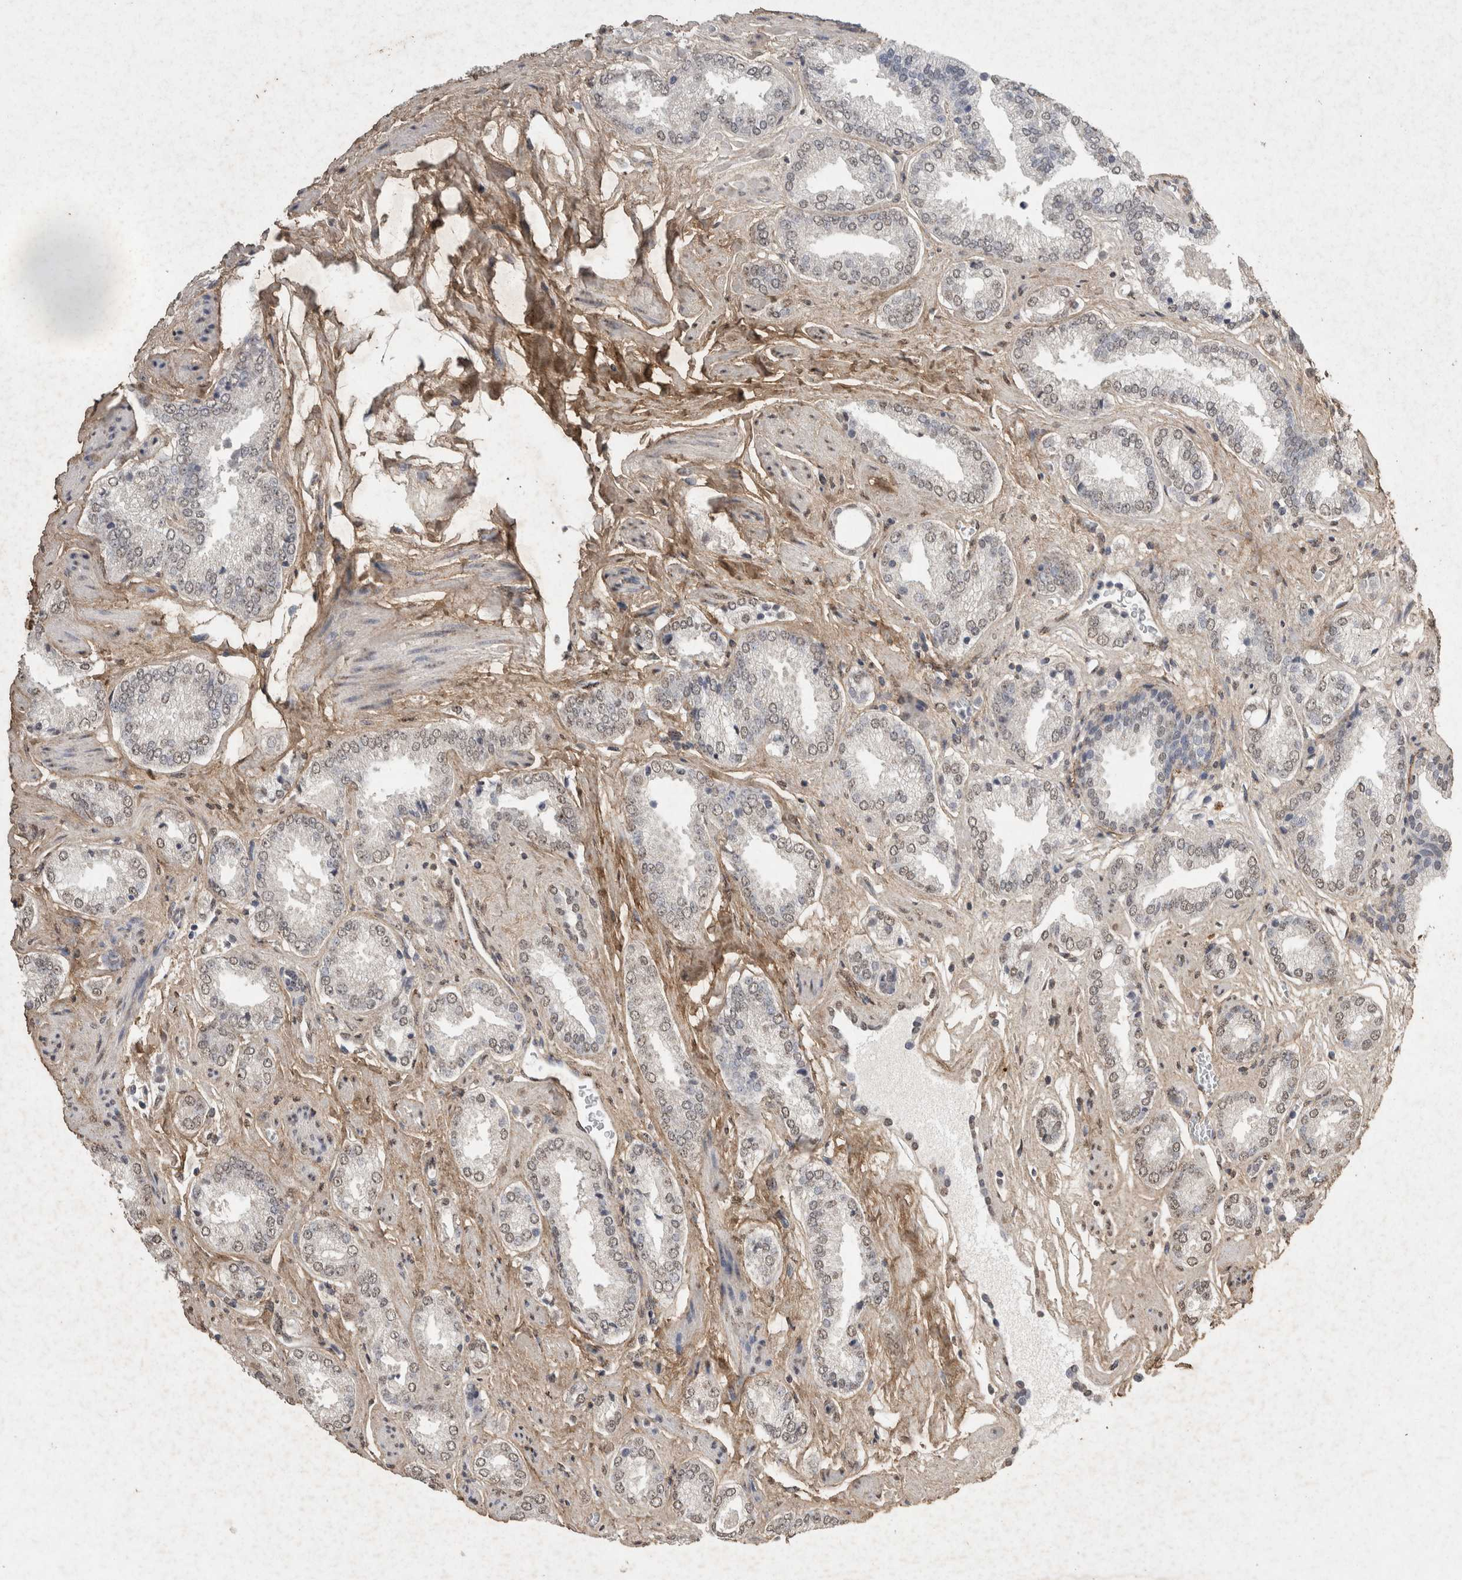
{"staining": {"intensity": "negative", "quantity": "none", "location": "none"}, "tissue": "prostate cancer", "cell_type": "Tumor cells", "image_type": "cancer", "snomed": [{"axis": "morphology", "description": "Adenocarcinoma, Low grade"}, {"axis": "topography", "description": "Prostate"}], "caption": "Tumor cells show no significant expression in prostate adenocarcinoma (low-grade).", "gene": "C1QTNF5", "patient": {"sex": "male", "age": 62}}